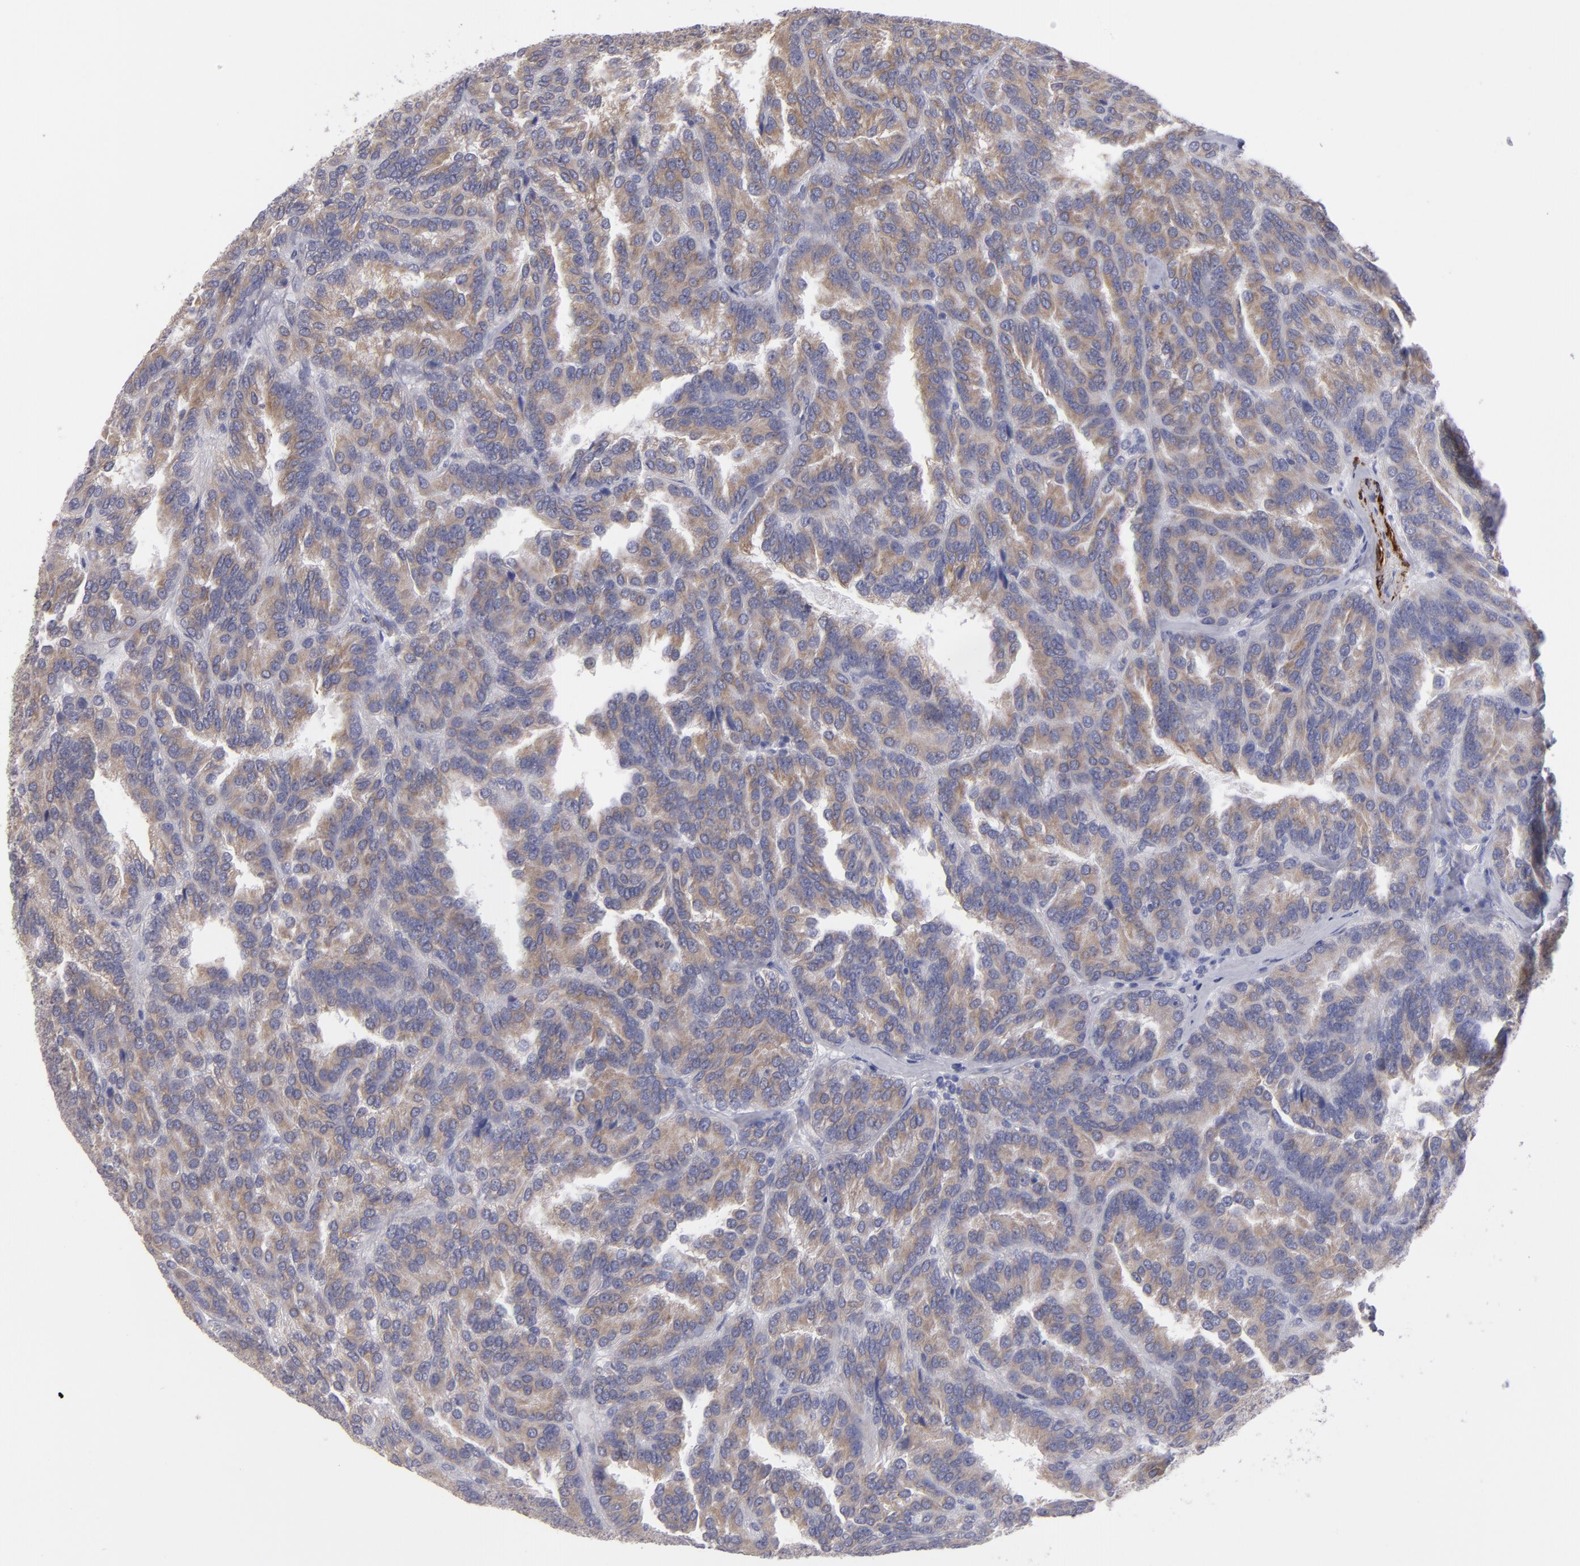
{"staining": {"intensity": "weak", "quantity": ">75%", "location": "cytoplasmic/membranous"}, "tissue": "renal cancer", "cell_type": "Tumor cells", "image_type": "cancer", "snomed": [{"axis": "morphology", "description": "Adenocarcinoma, NOS"}, {"axis": "topography", "description": "Kidney"}], "caption": "Immunohistochemical staining of renal adenocarcinoma reveals weak cytoplasmic/membranous protein staining in about >75% of tumor cells. Nuclei are stained in blue.", "gene": "SLMAP", "patient": {"sex": "male", "age": 46}}